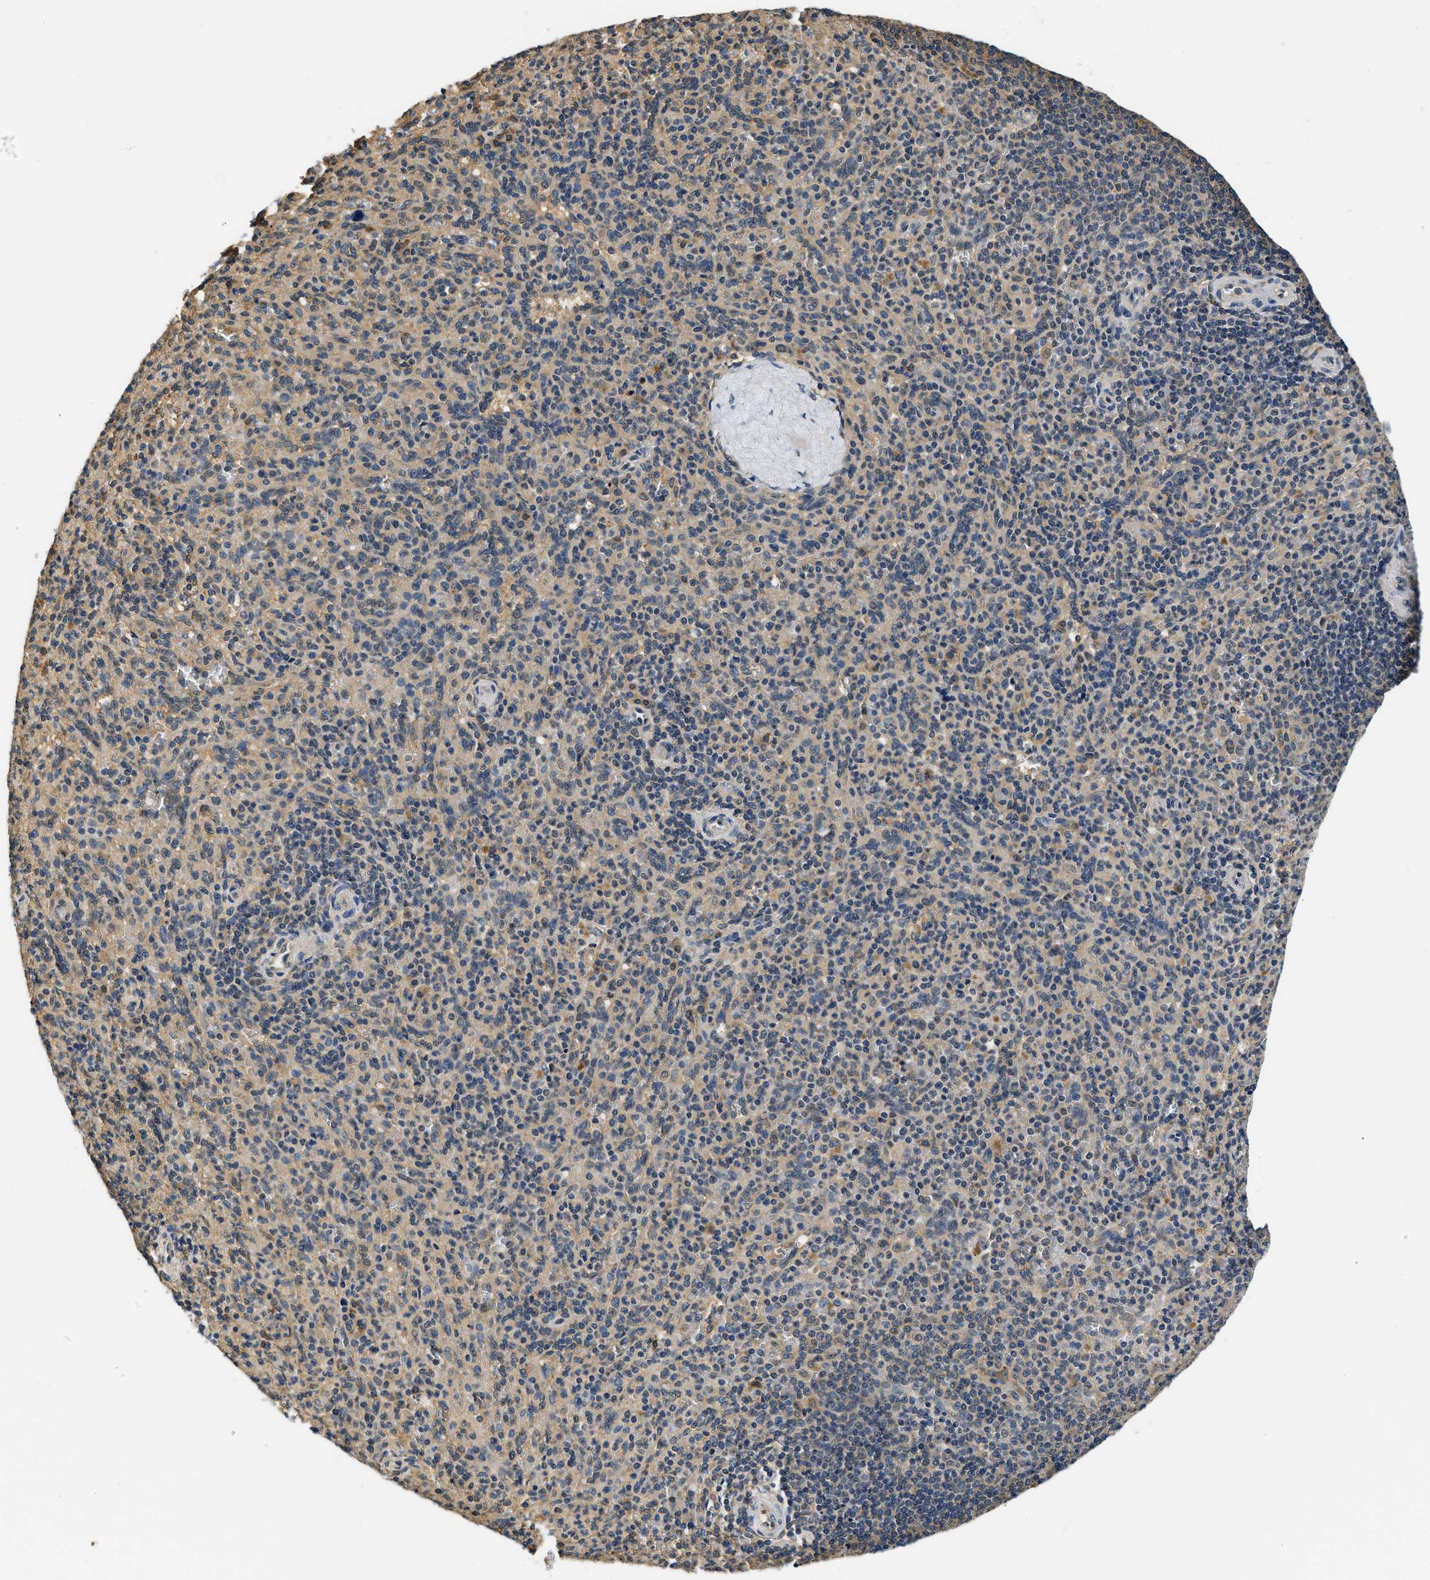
{"staining": {"intensity": "weak", "quantity": "25%-75%", "location": "cytoplasmic/membranous"}, "tissue": "spleen", "cell_type": "Cells in red pulp", "image_type": "normal", "snomed": [{"axis": "morphology", "description": "Normal tissue, NOS"}, {"axis": "topography", "description": "Spleen"}], "caption": "A brown stain labels weak cytoplasmic/membranous positivity of a protein in cells in red pulp of normal human spleen. Using DAB (brown) and hematoxylin (blue) stains, captured at high magnification using brightfield microscopy.", "gene": "BCL7C", "patient": {"sex": "male", "age": 36}}